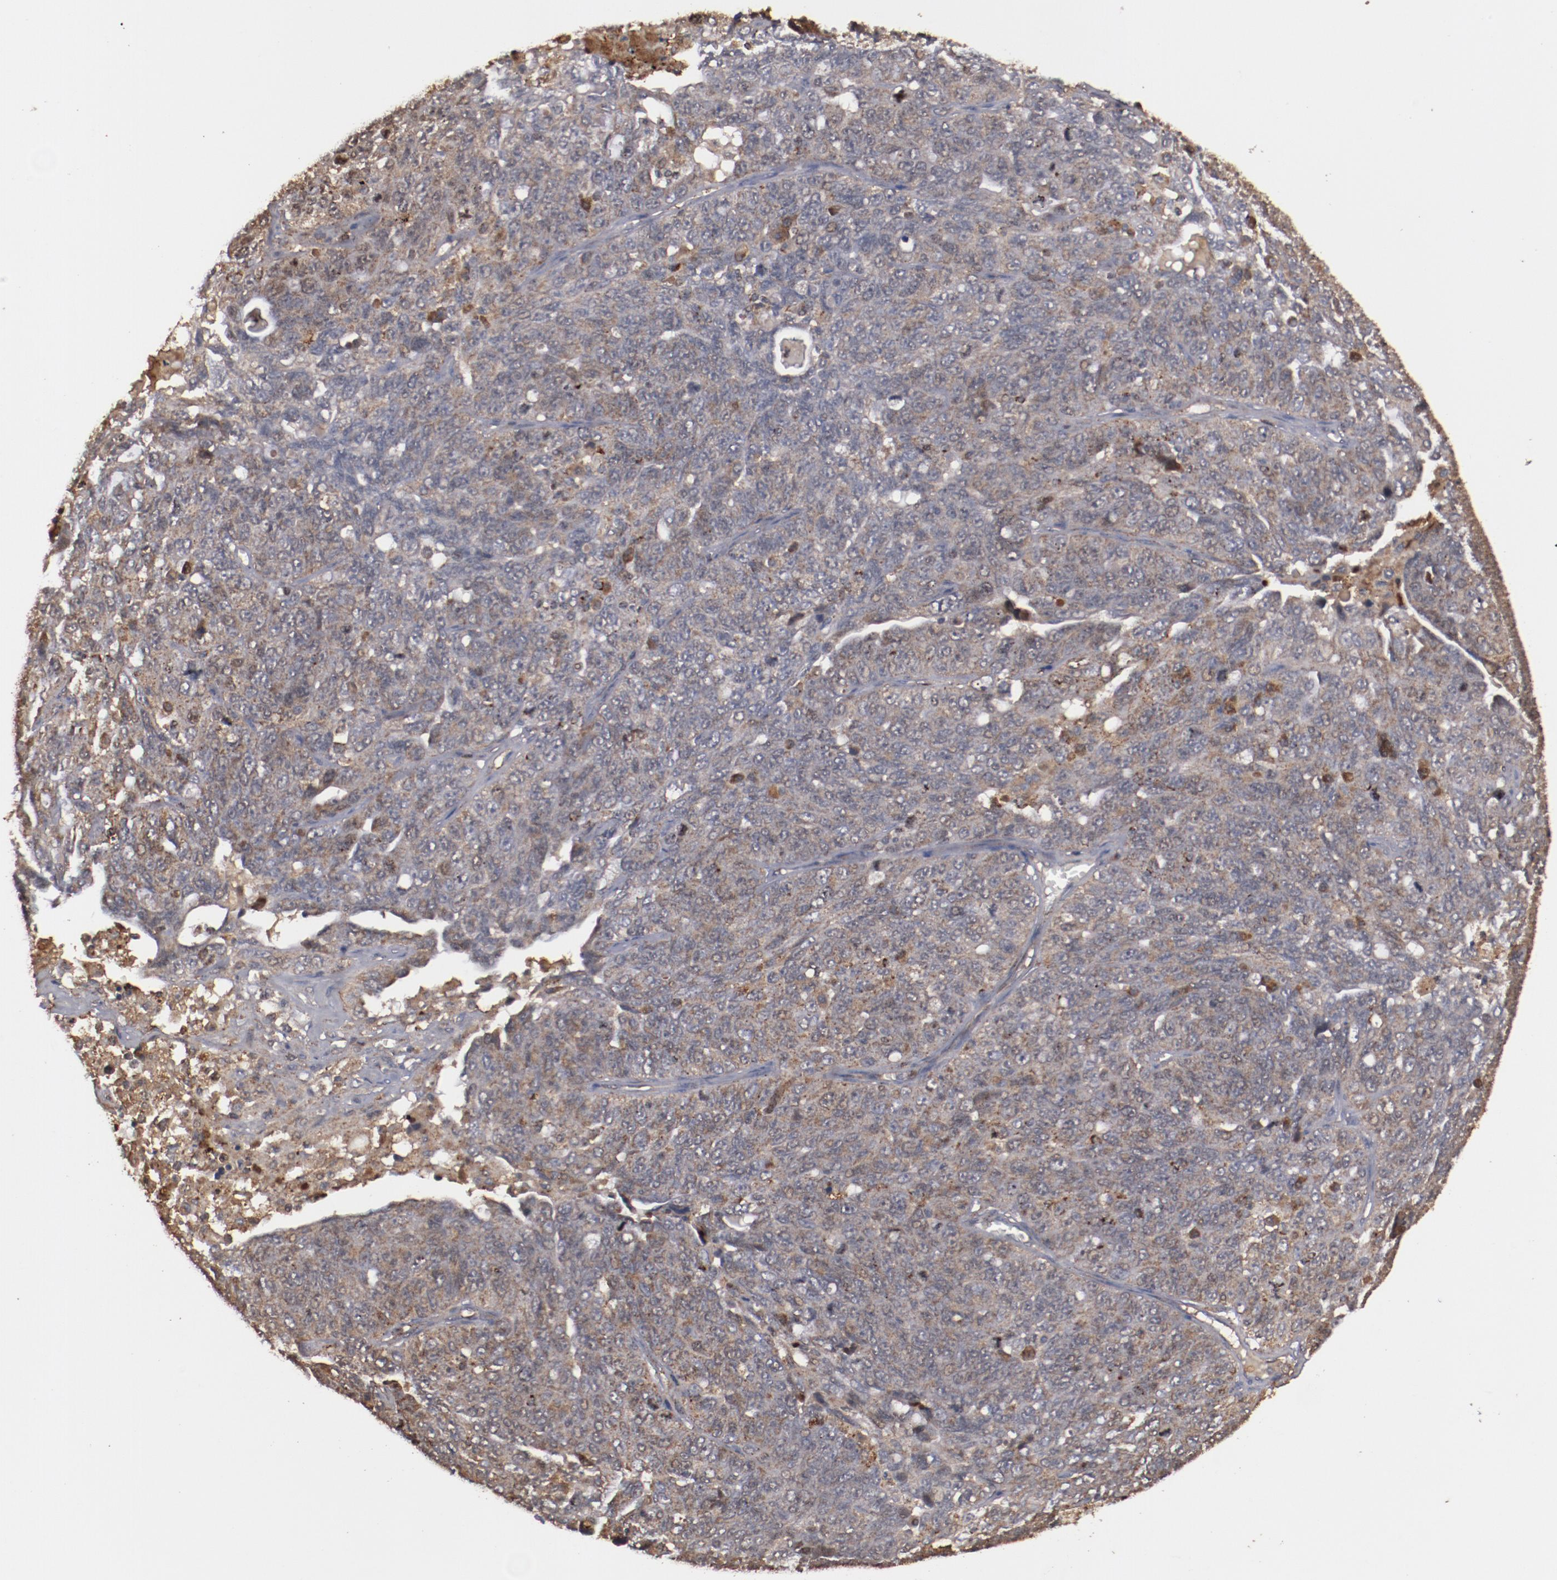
{"staining": {"intensity": "moderate", "quantity": ">75%", "location": "cytoplasmic/membranous"}, "tissue": "ovarian cancer", "cell_type": "Tumor cells", "image_type": "cancer", "snomed": [{"axis": "morphology", "description": "Cystadenocarcinoma, serous, NOS"}, {"axis": "topography", "description": "Ovary"}], "caption": "Tumor cells demonstrate medium levels of moderate cytoplasmic/membranous staining in about >75% of cells in ovarian cancer (serous cystadenocarcinoma). The staining is performed using DAB (3,3'-diaminobenzidine) brown chromogen to label protein expression. The nuclei are counter-stained blue using hematoxylin.", "gene": "TENM1", "patient": {"sex": "female", "age": 71}}